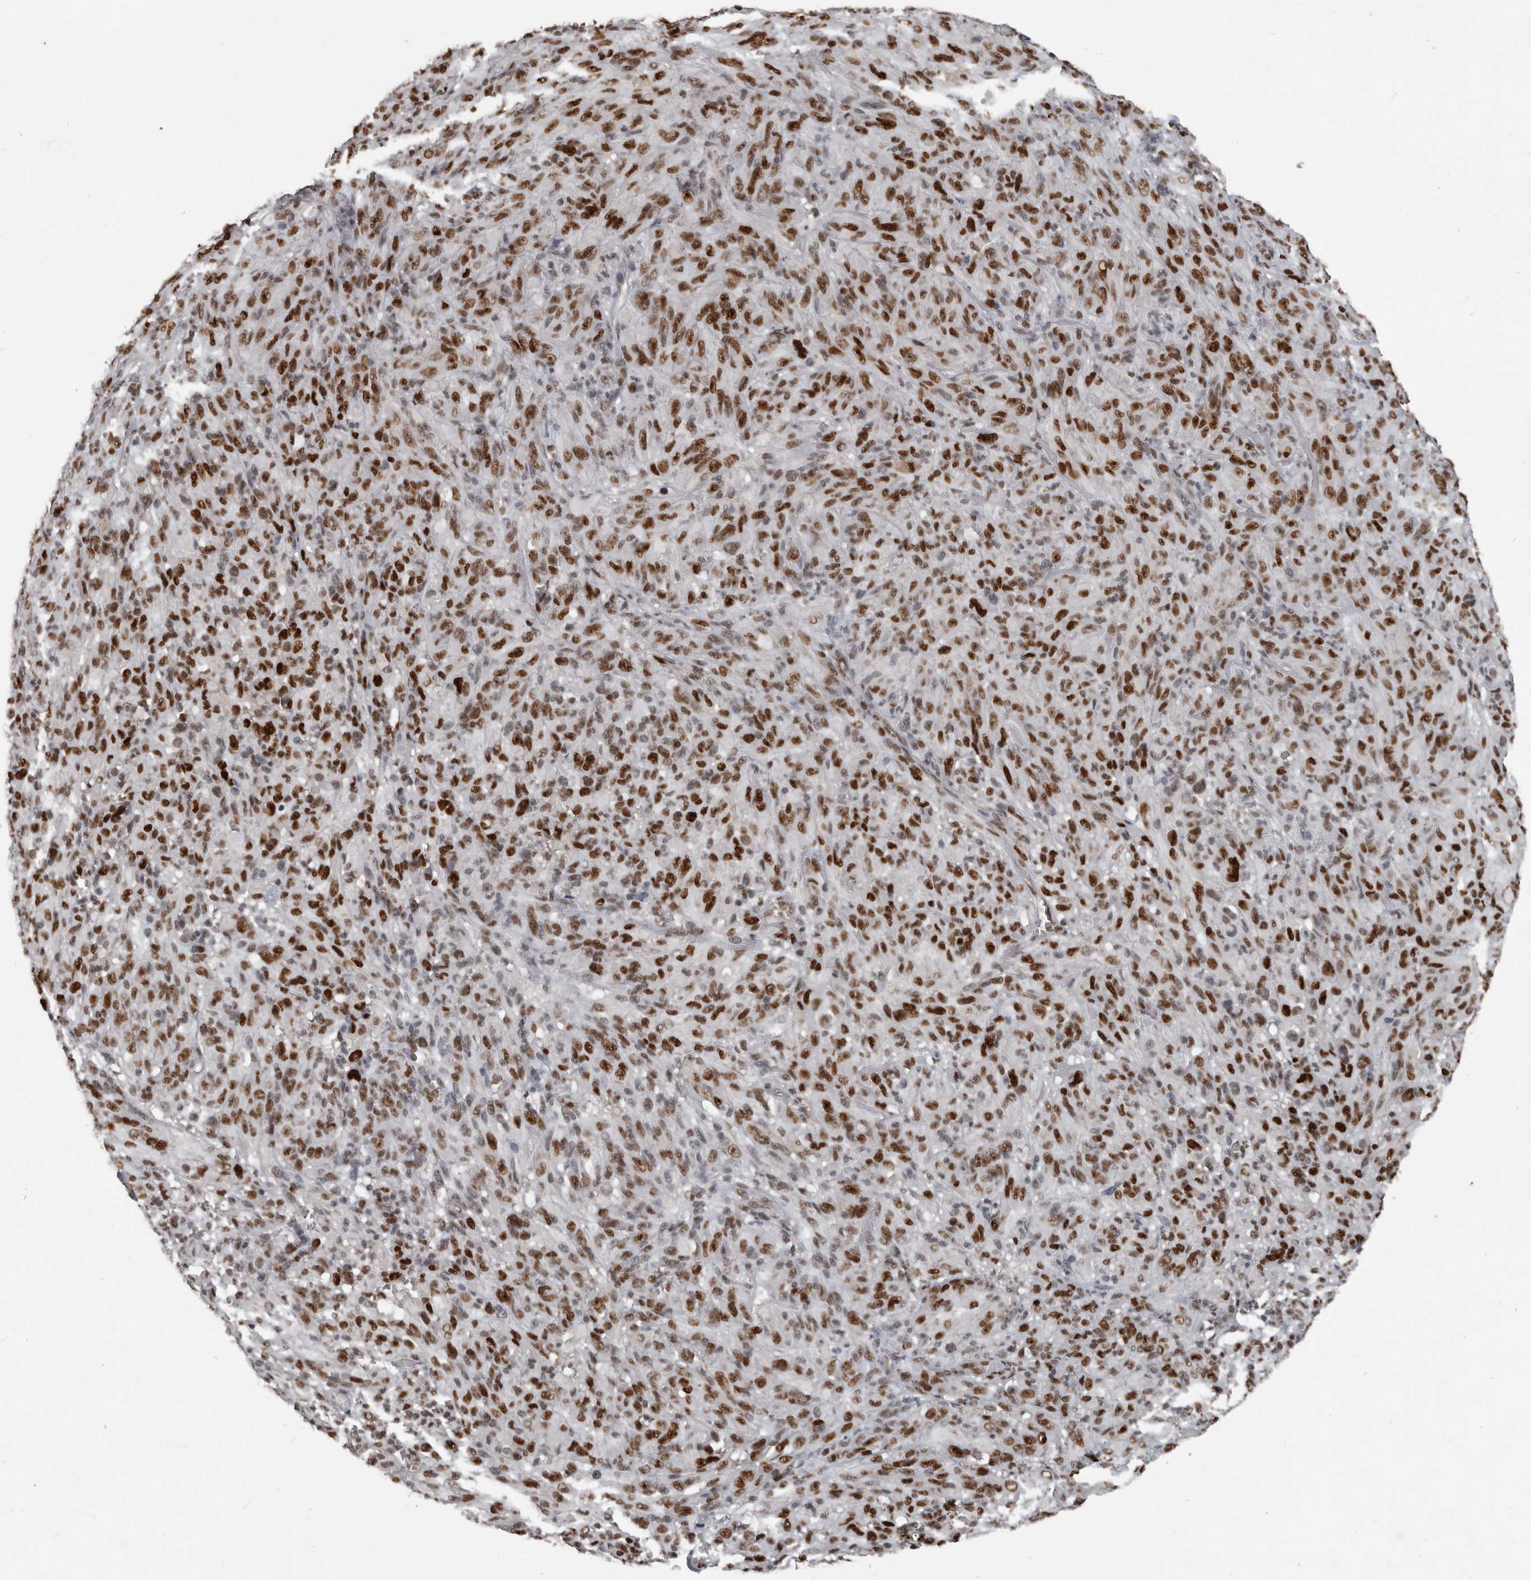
{"staining": {"intensity": "strong", "quantity": ">75%", "location": "nuclear"}, "tissue": "melanoma", "cell_type": "Tumor cells", "image_type": "cancer", "snomed": [{"axis": "morphology", "description": "Malignant melanoma, NOS"}, {"axis": "topography", "description": "Skin of head"}], "caption": "A brown stain shows strong nuclear positivity of a protein in malignant melanoma tumor cells. The staining was performed using DAB (3,3'-diaminobenzidine), with brown indicating positive protein expression. Nuclei are stained blue with hematoxylin.", "gene": "CHD1L", "patient": {"sex": "male", "age": 96}}